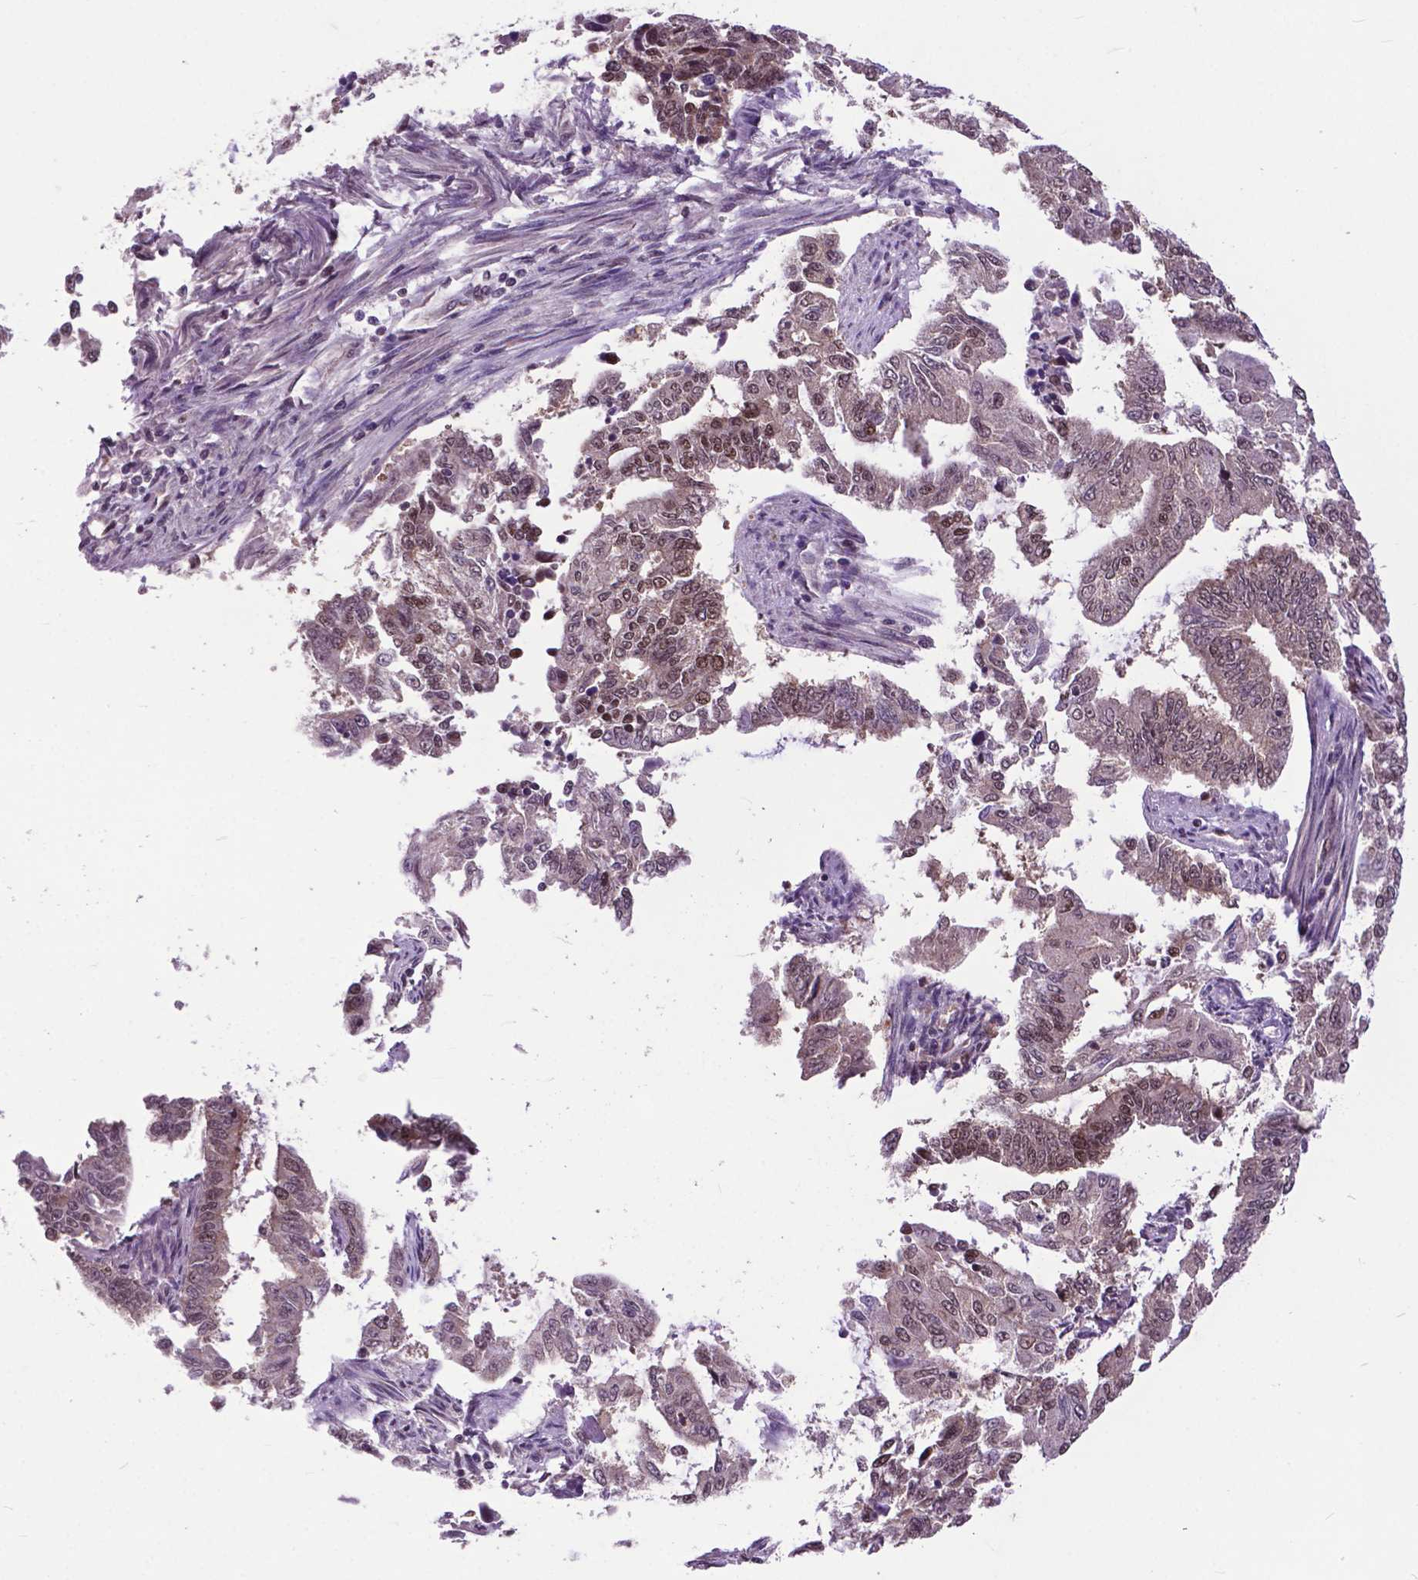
{"staining": {"intensity": "moderate", "quantity": ">75%", "location": "nuclear"}, "tissue": "endometrial cancer", "cell_type": "Tumor cells", "image_type": "cancer", "snomed": [{"axis": "morphology", "description": "Adenocarcinoma, NOS"}, {"axis": "topography", "description": "Uterus"}], "caption": "Endometrial cancer stained for a protein exhibits moderate nuclear positivity in tumor cells.", "gene": "FAF1", "patient": {"sex": "female", "age": 59}}